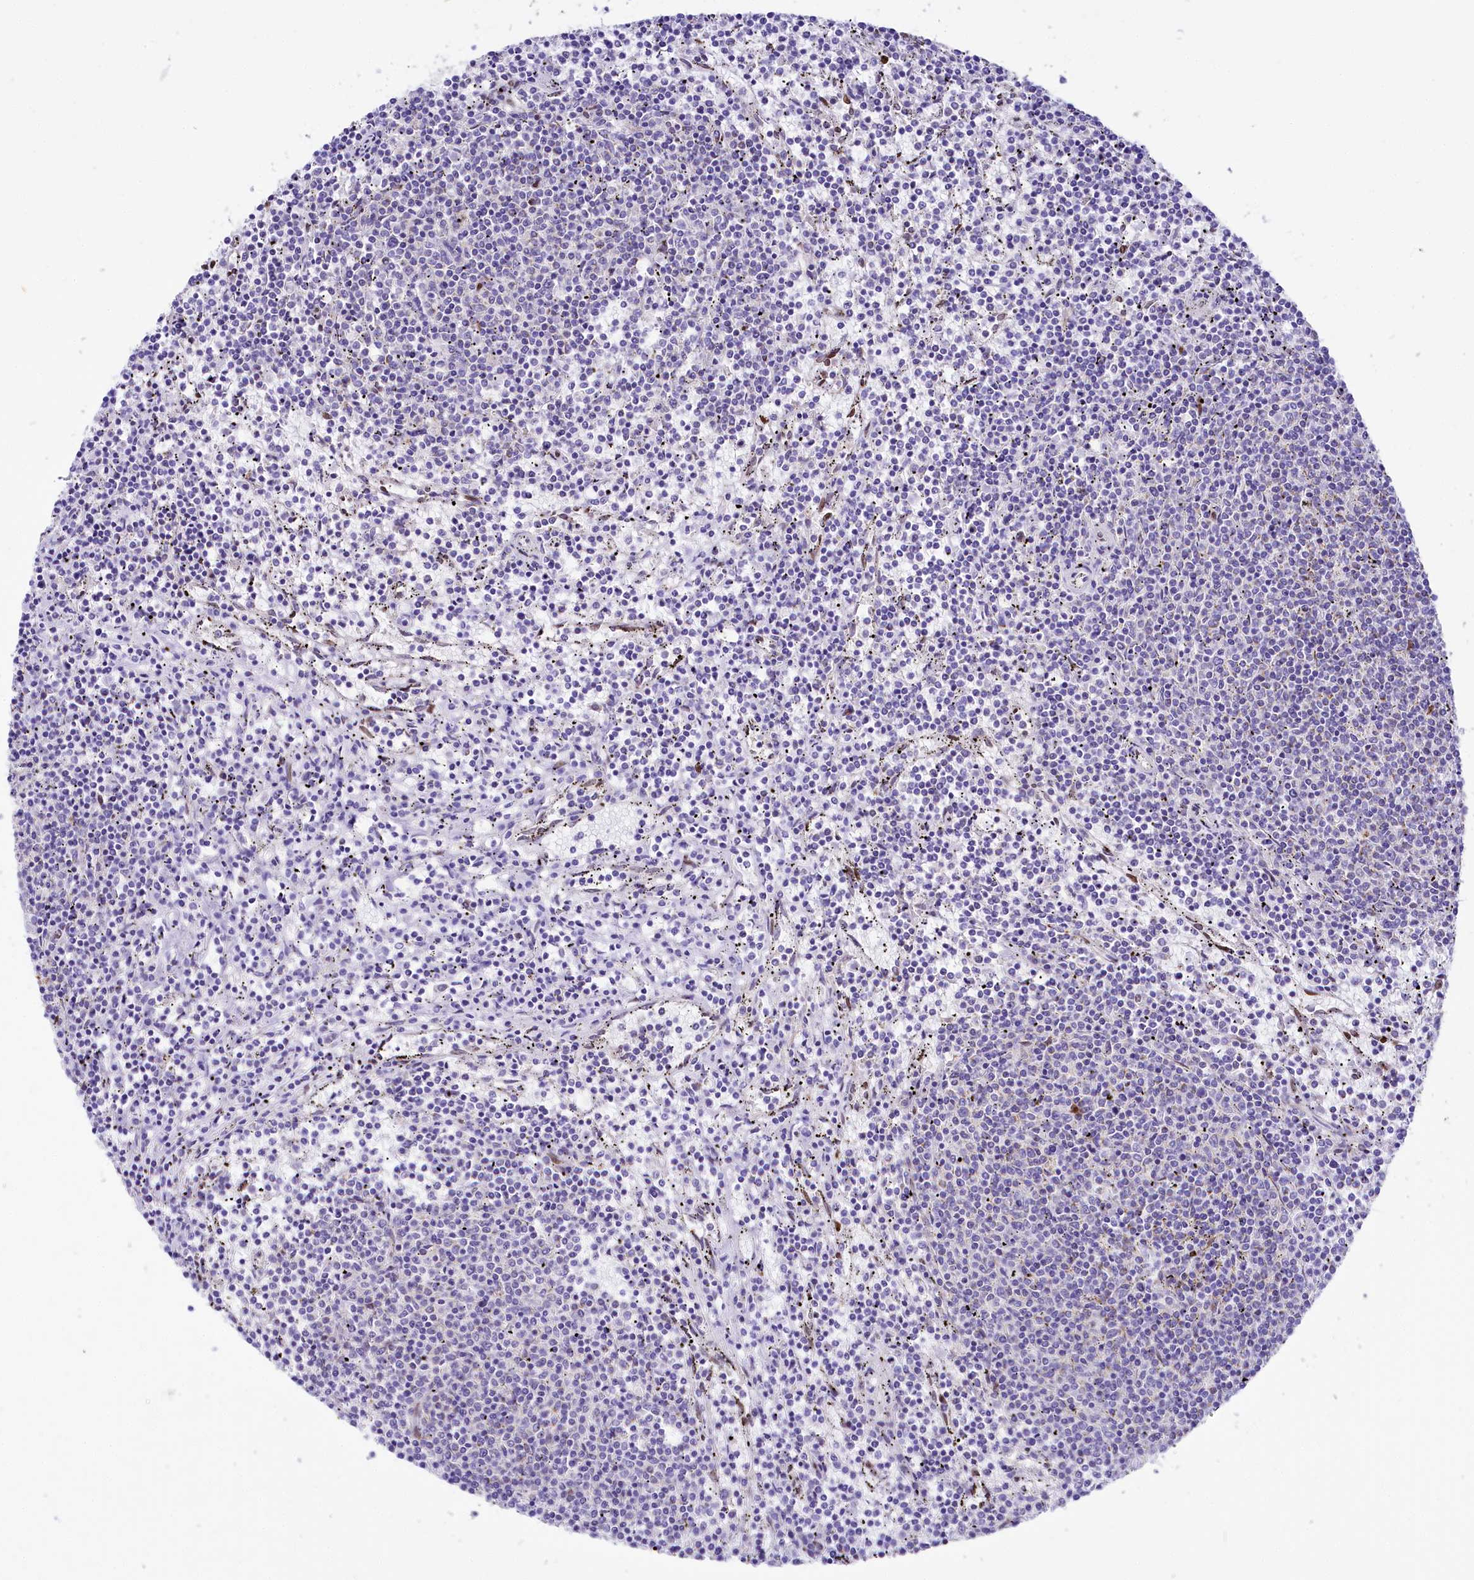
{"staining": {"intensity": "negative", "quantity": "none", "location": "none"}, "tissue": "lymphoma", "cell_type": "Tumor cells", "image_type": "cancer", "snomed": [{"axis": "morphology", "description": "Malignant lymphoma, non-Hodgkin's type, Low grade"}, {"axis": "topography", "description": "Spleen"}], "caption": "Protein analysis of lymphoma shows no significant expression in tumor cells.", "gene": "PPIP5K2", "patient": {"sex": "female", "age": 50}}